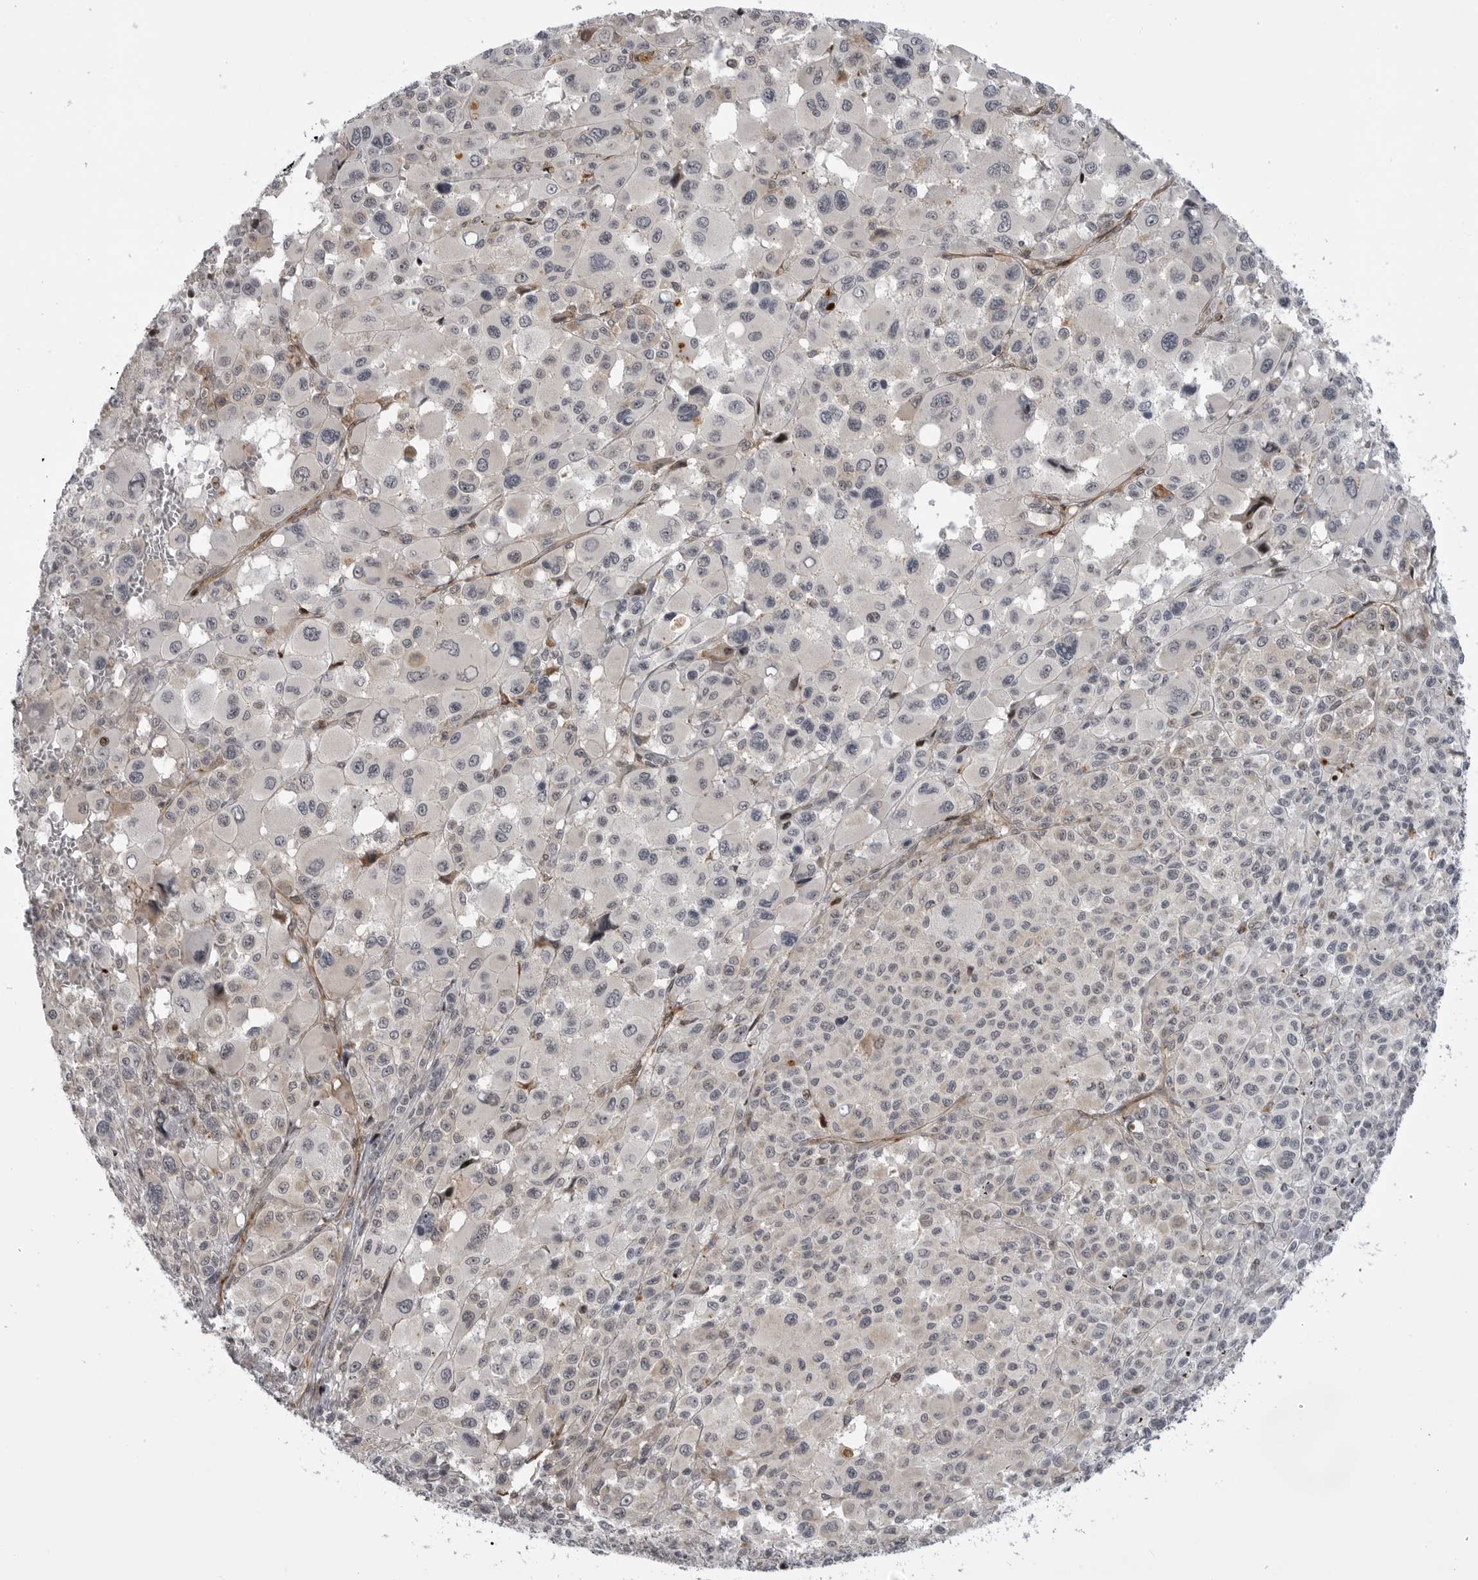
{"staining": {"intensity": "negative", "quantity": "none", "location": "none"}, "tissue": "melanoma", "cell_type": "Tumor cells", "image_type": "cancer", "snomed": [{"axis": "morphology", "description": "Malignant melanoma, Metastatic site"}, {"axis": "topography", "description": "Skin"}], "caption": "The photomicrograph shows no significant expression in tumor cells of melanoma.", "gene": "ABL1", "patient": {"sex": "female", "age": 74}}